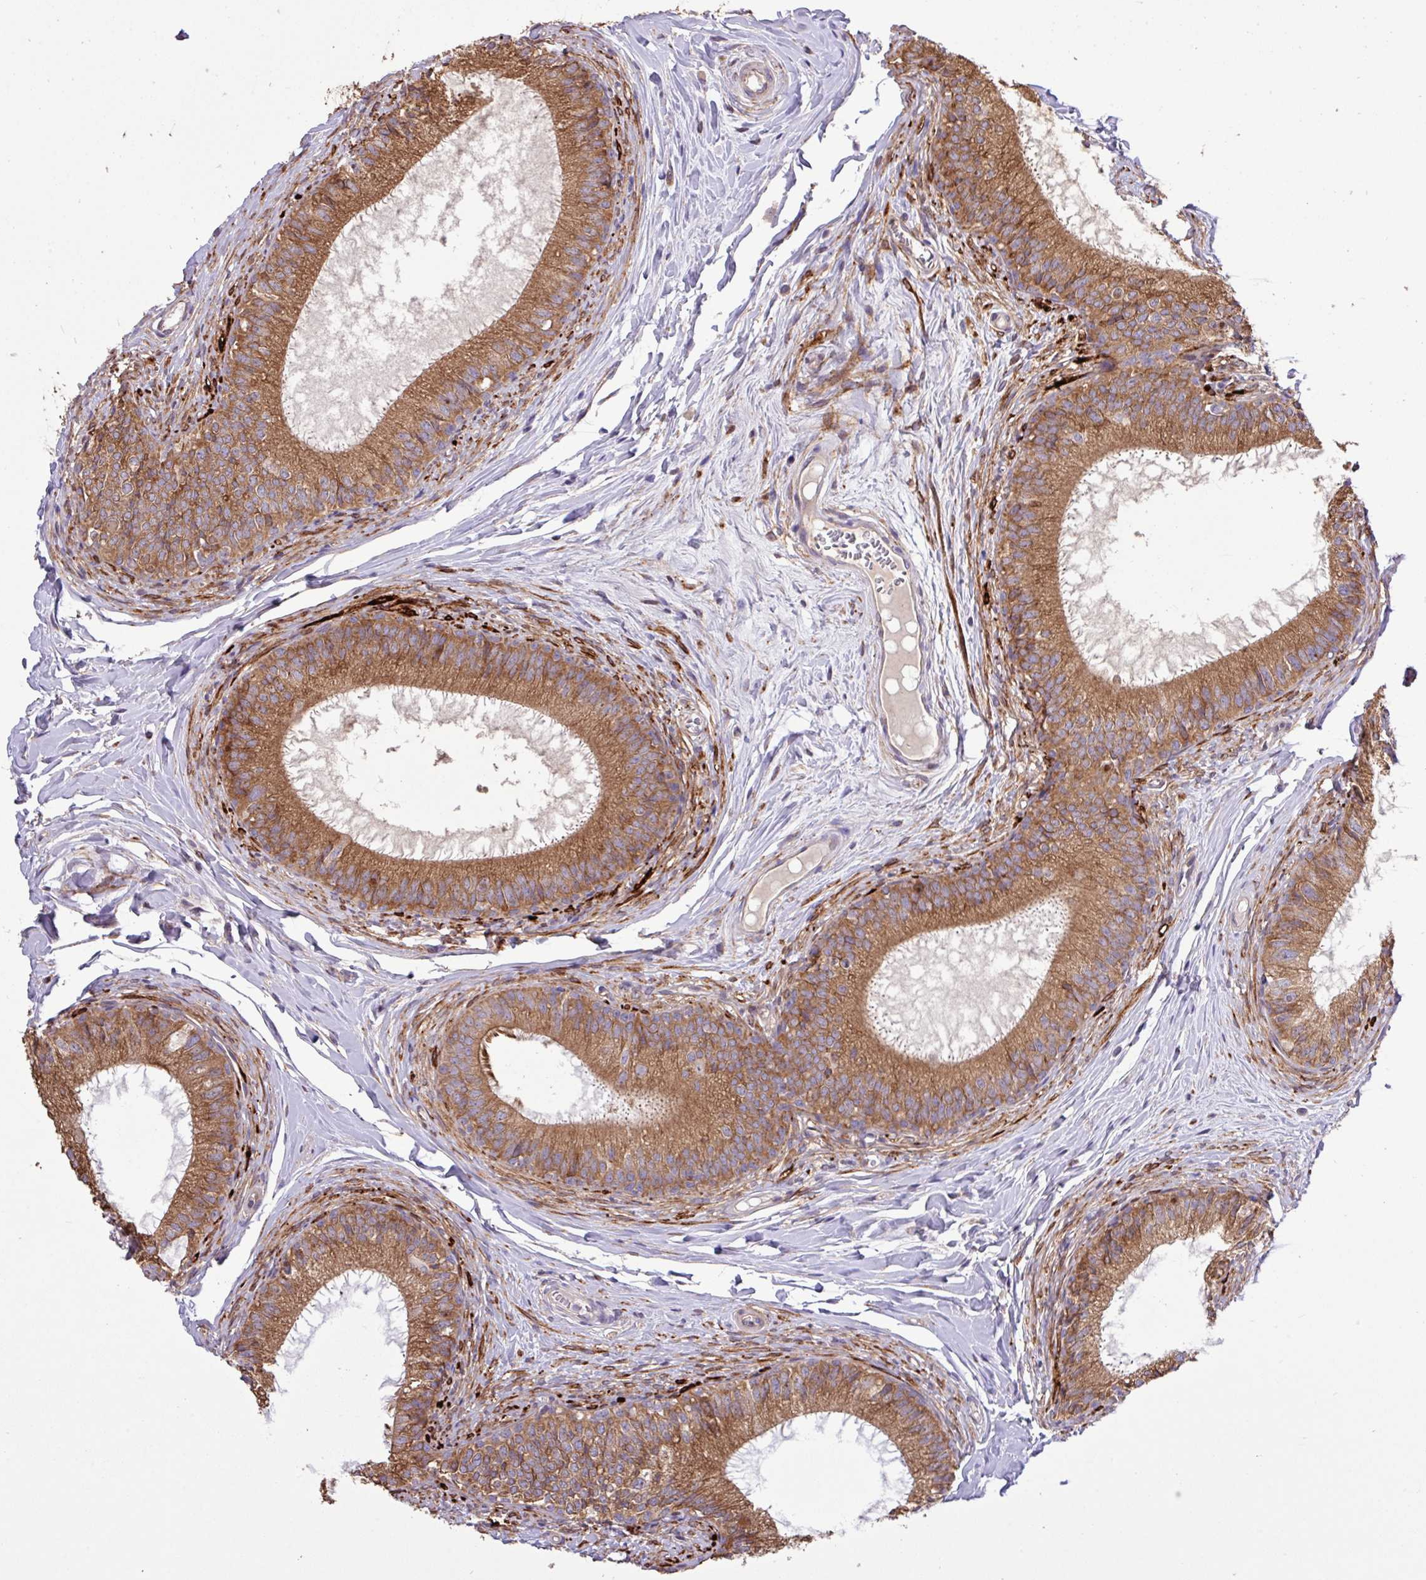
{"staining": {"intensity": "strong", "quantity": ">75%", "location": "cytoplasmic/membranous"}, "tissue": "epididymis", "cell_type": "Glandular cells", "image_type": "normal", "snomed": [{"axis": "morphology", "description": "Normal tissue, NOS"}, {"axis": "topography", "description": "Epididymis"}], "caption": "Immunohistochemical staining of unremarkable epididymis demonstrates >75% levels of strong cytoplasmic/membranous protein expression in about >75% of glandular cells.", "gene": "MEGF6", "patient": {"sex": "male", "age": 25}}